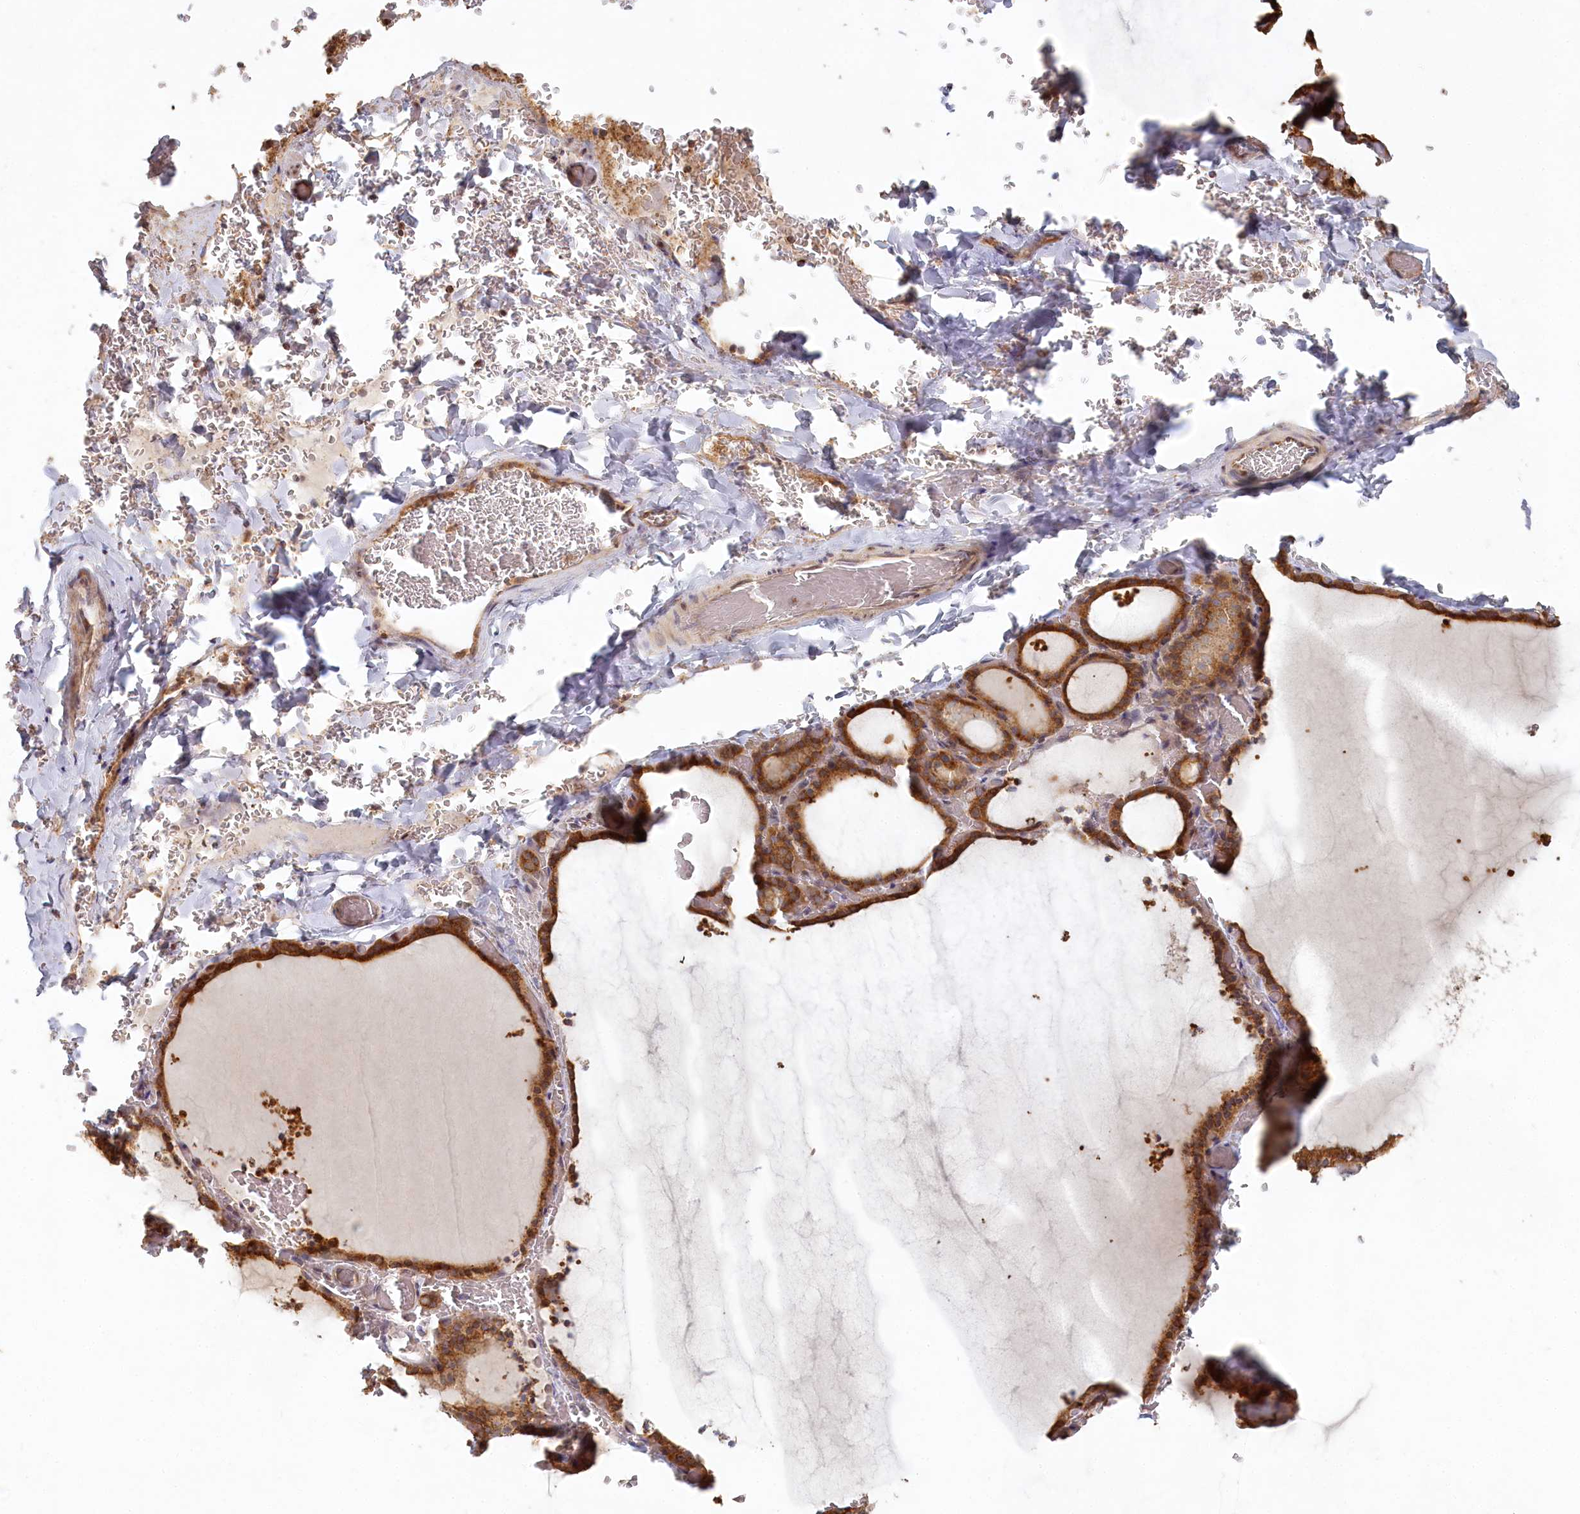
{"staining": {"intensity": "moderate", "quantity": ">75%", "location": "cytoplasmic/membranous"}, "tissue": "thyroid gland", "cell_type": "Glandular cells", "image_type": "normal", "snomed": [{"axis": "morphology", "description": "Normal tissue, NOS"}, {"axis": "topography", "description": "Thyroid gland"}], "caption": "High-power microscopy captured an immunohistochemistry histopathology image of unremarkable thyroid gland, revealing moderate cytoplasmic/membranous staining in about >75% of glandular cells.", "gene": "HAL", "patient": {"sex": "female", "age": 39}}